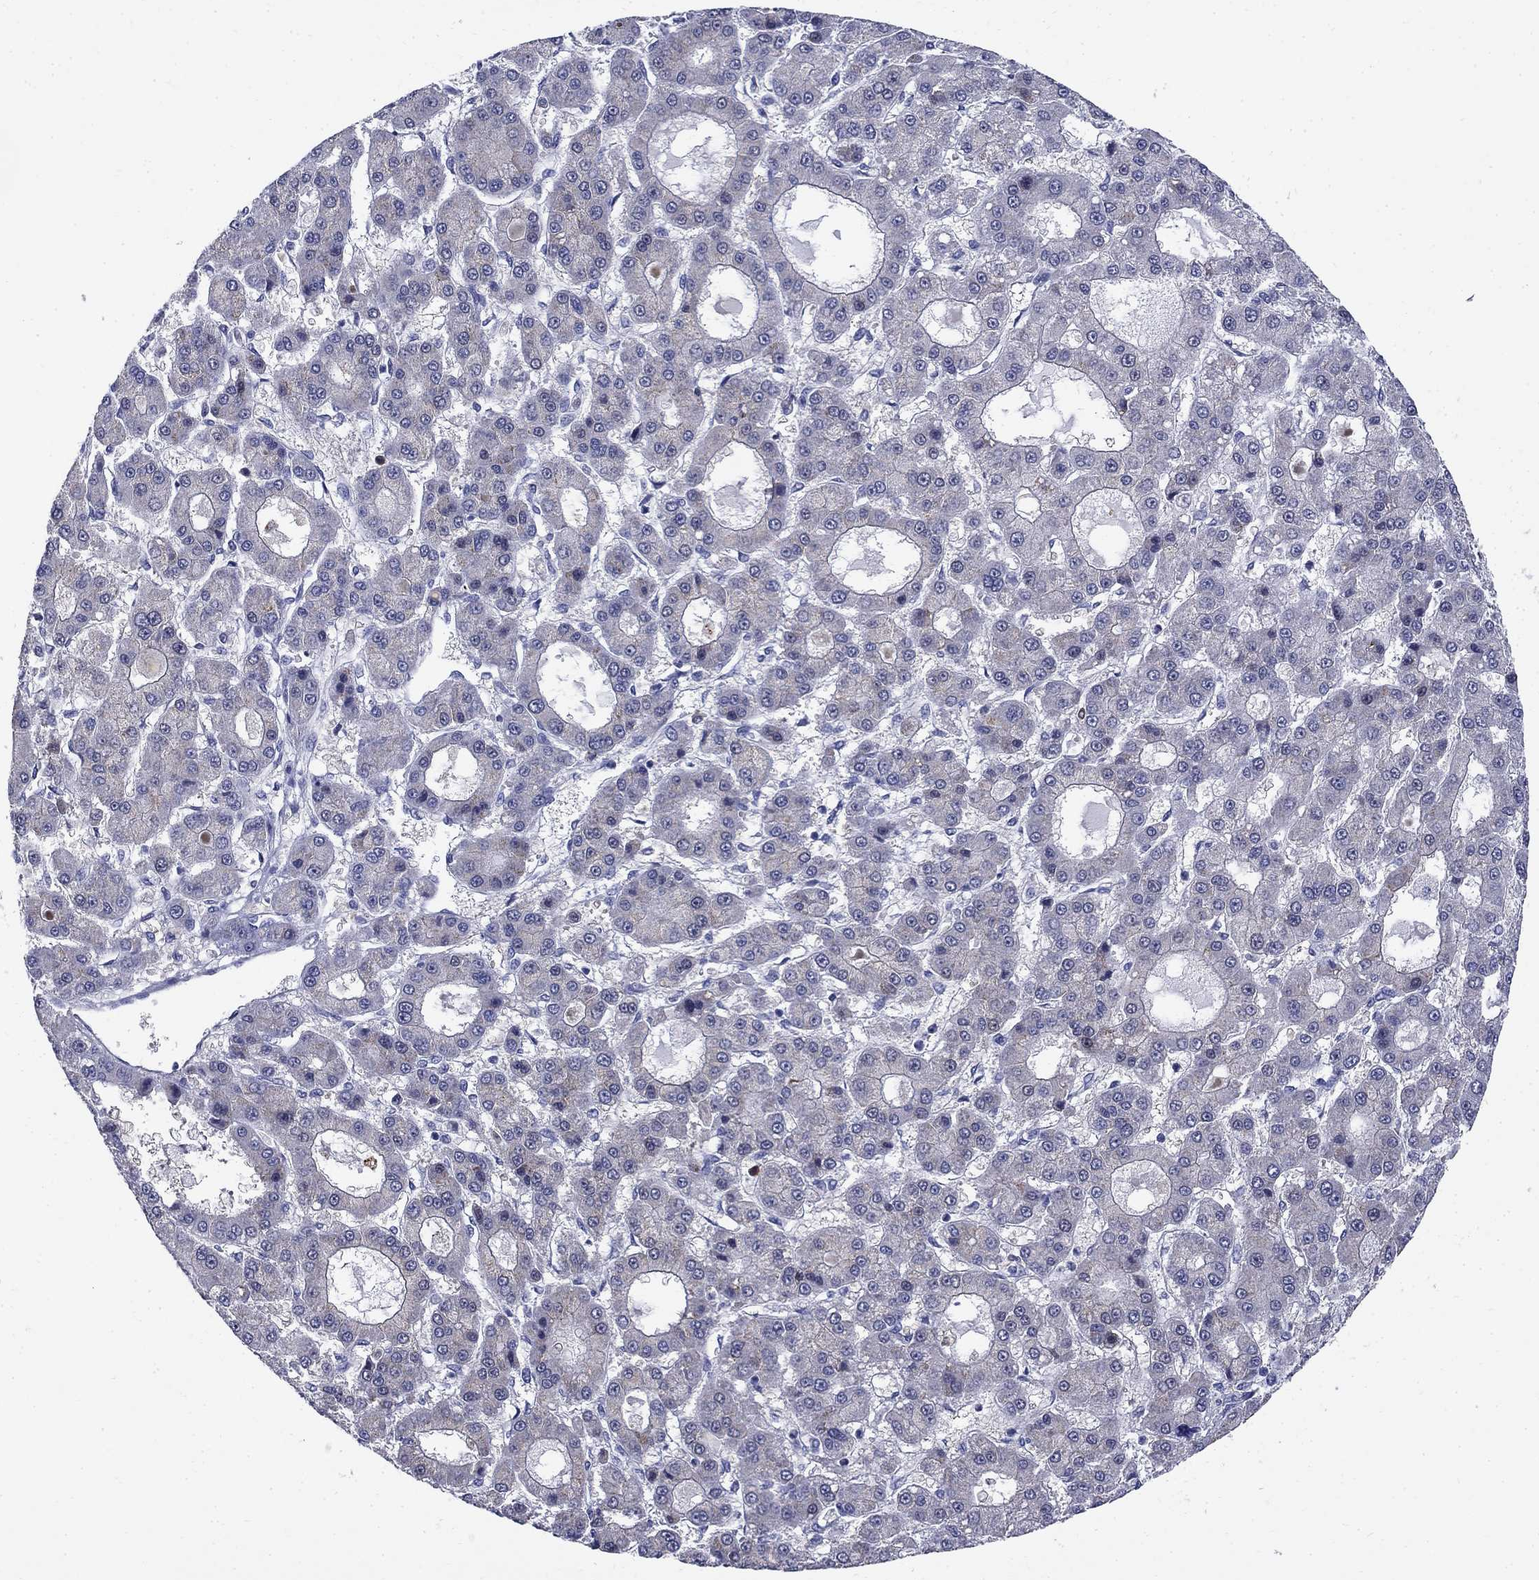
{"staining": {"intensity": "negative", "quantity": "none", "location": "none"}, "tissue": "liver cancer", "cell_type": "Tumor cells", "image_type": "cancer", "snomed": [{"axis": "morphology", "description": "Carcinoma, Hepatocellular, NOS"}, {"axis": "topography", "description": "Liver"}], "caption": "High power microscopy image of an IHC photomicrograph of liver hepatocellular carcinoma, revealing no significant expression in tumor cells.", "gene": "SERPINB2", "patient": {"sex": "male", "age": 70}}